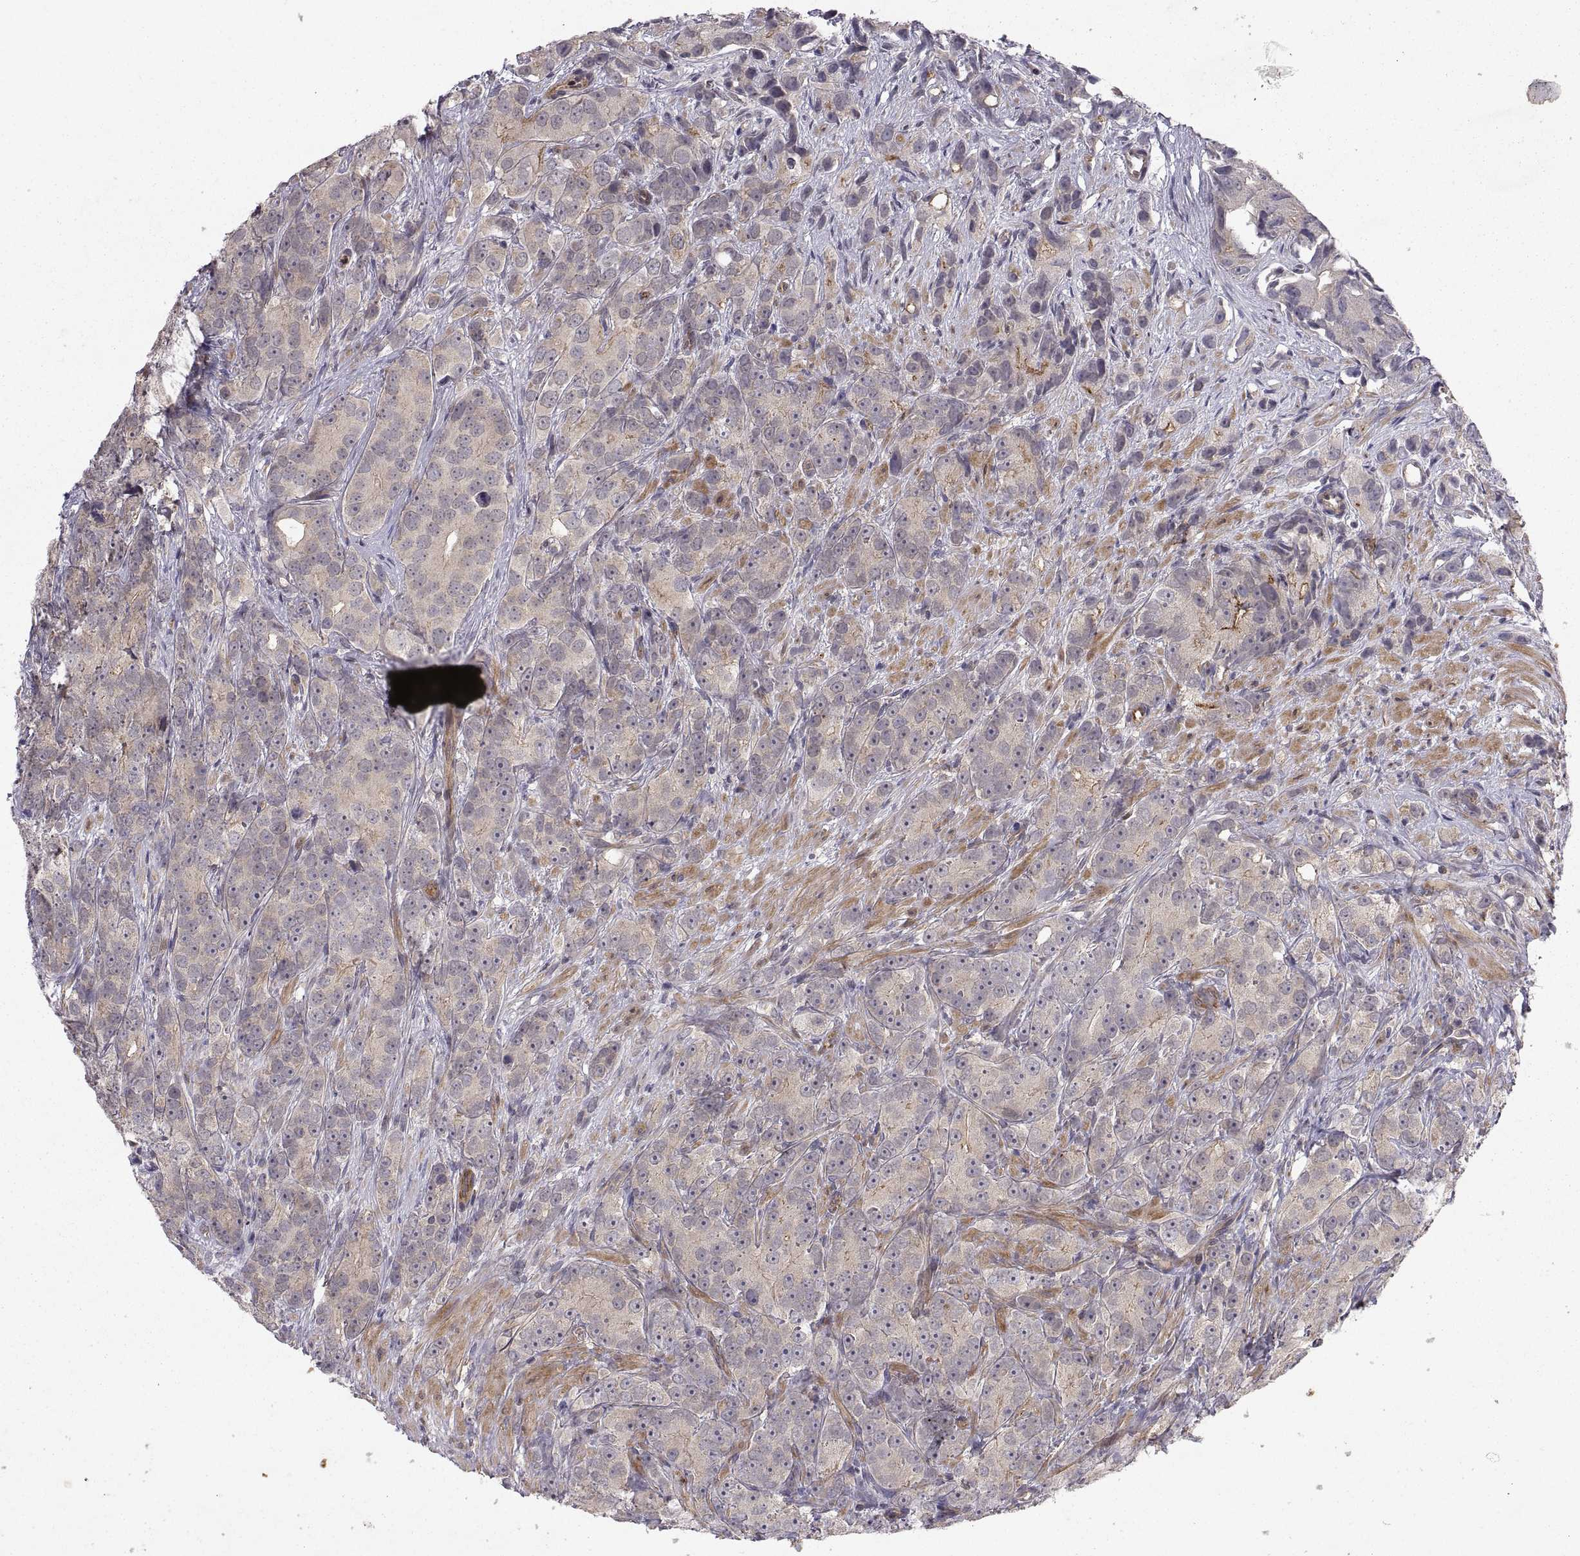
{"staining": {"intensity": "weak", "quantity": "<25%", "location": "cytoplasmic/membranous"}, "tissue": "prostate cancer", "cell_type": "Tumor cells", "image_type": "cancer", "snomed": [{"axis": "morphology", "description": "Adenocarcinoma, High grade"}, {"axis": "topography", "description": "Prostate"}], "caption": "Human prostate adenocarcinoma (high-grade) stained for a protein using immunohistochemistry shows no staining in tumor cells.", "gene": "ABL2", "patient": {"sex": "male", "age": 90}}